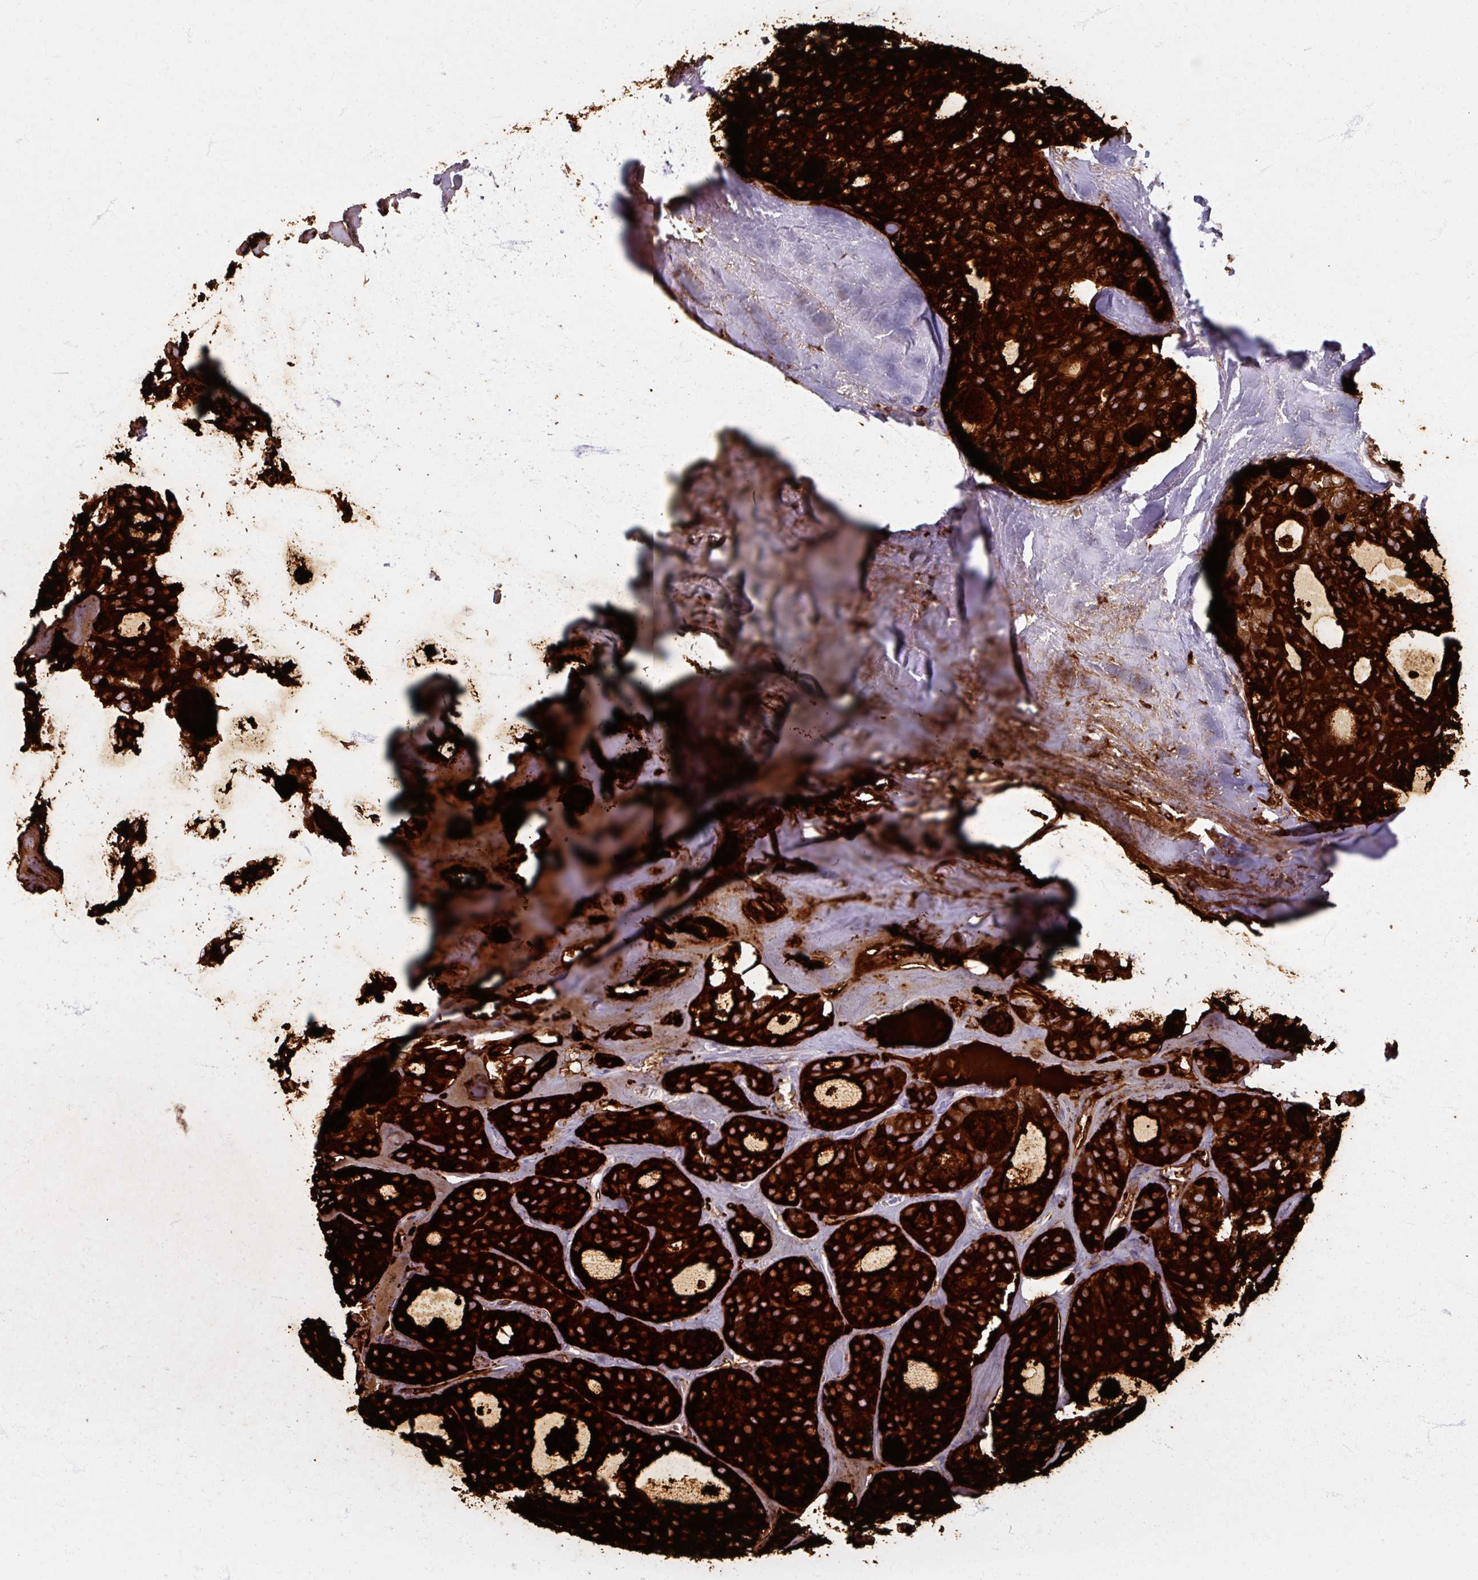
{"staining": {"intensity": "strong", "quantity": ">75%", "location": "cytoplasmic/membranous"}, "tissue": "thyroid cancer", "cell_type": "Tumor cells", "image_type": "cancer", "snomed": [{"axis": "morphology", "description": "Follicular adenoma carcinoma, NOS"}, {"axis": "topography", "description": "Thyroid gland"}], "caption": "DAB (3,3'-diaminobenzidine) immunohistochemical staining of human follicular adenoma carcinoma (thyroid) exhibits strong cytoplasmic/membranous protein staining in about >75% of tumor cells. (IHC, brightfield microscopy, high magnification).", "gene": "TG", "patient": {"sex": "male", "age": 75}}